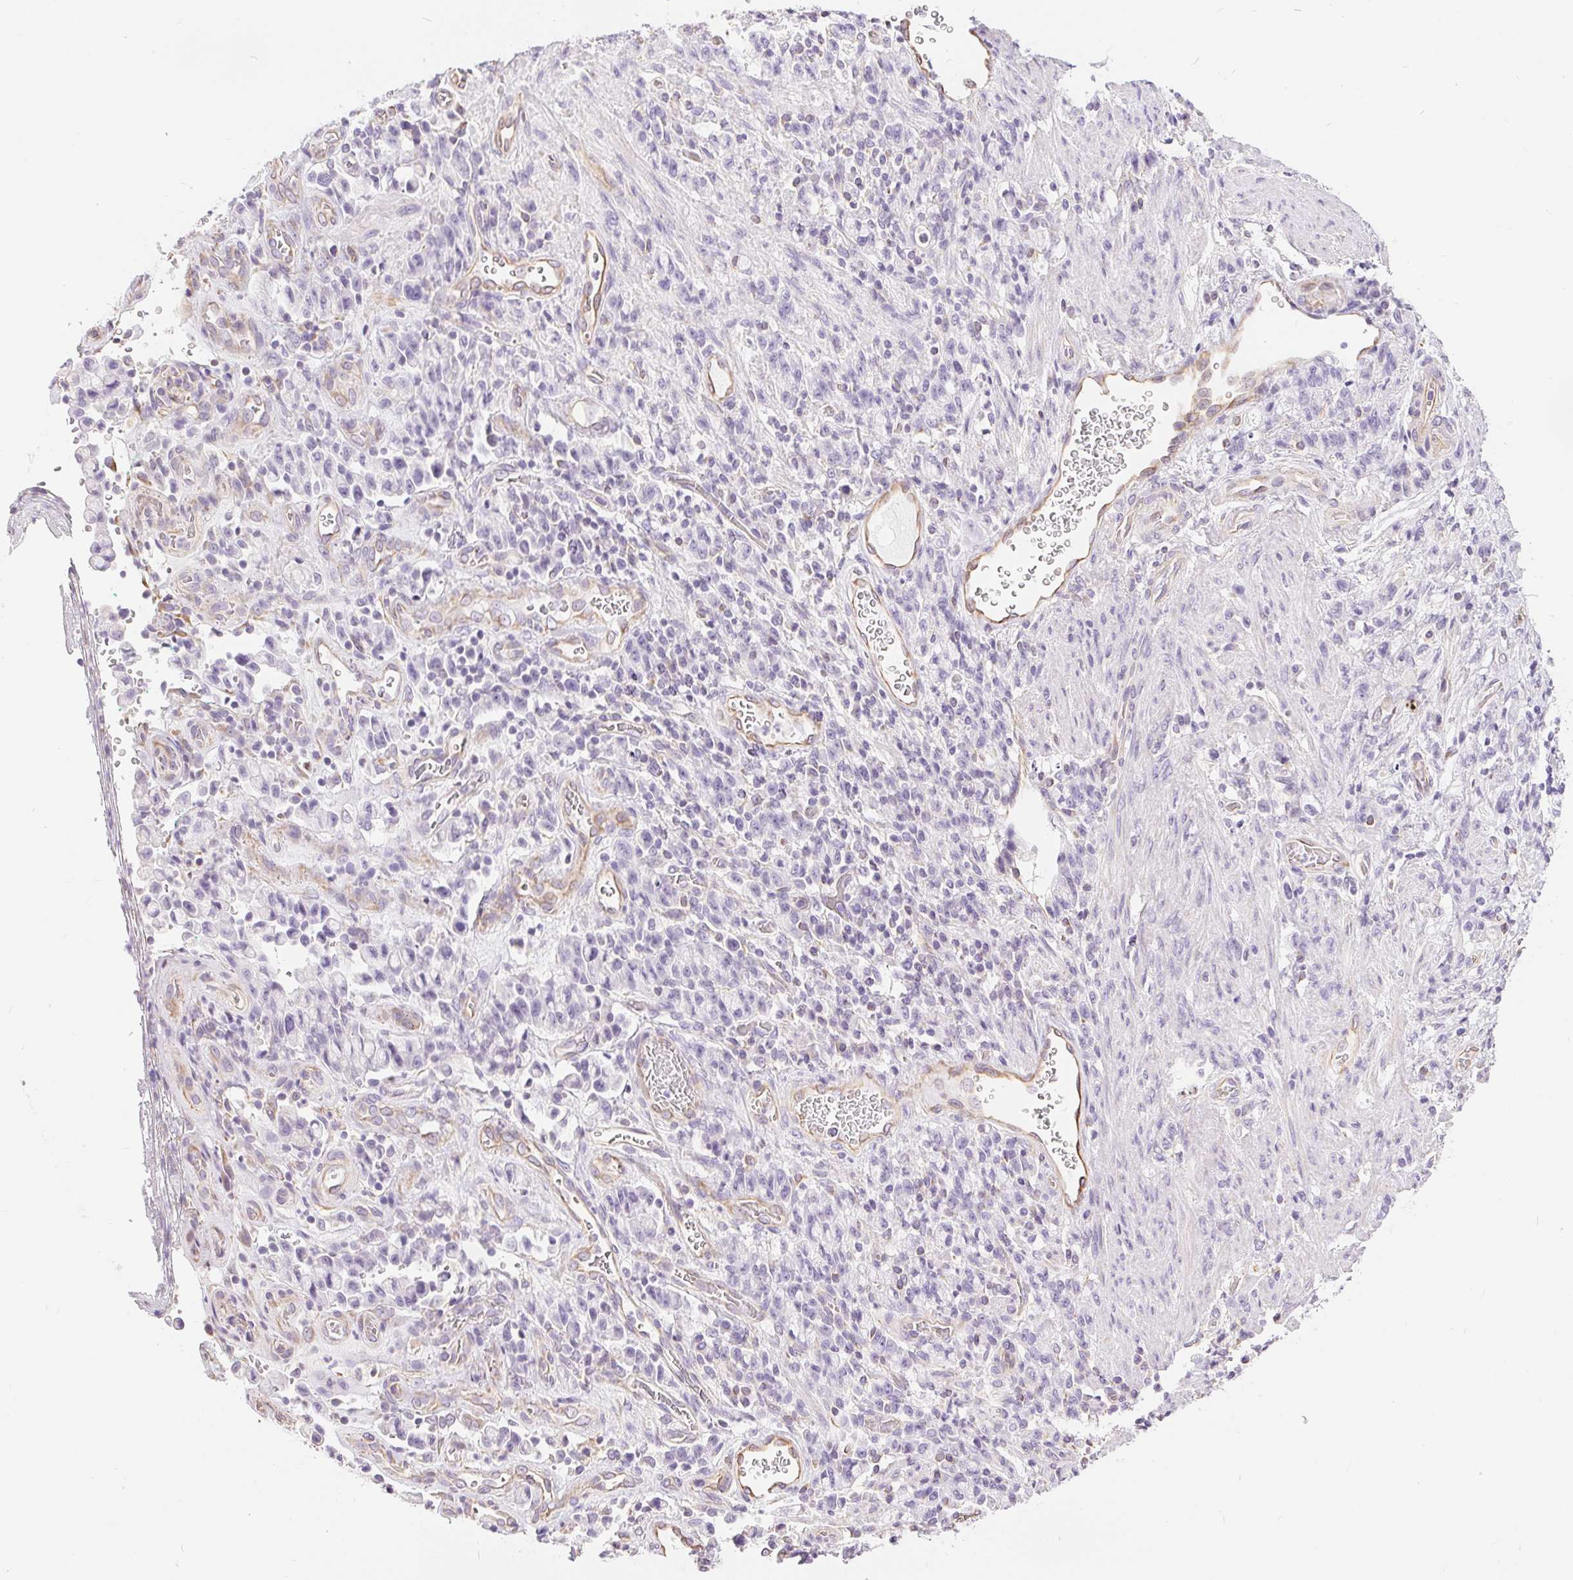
{"staining": {"intensity": "negative", "quantity": "none", "location": "none"}, "tissue": "stomach cancer", "cell_type": "Tumor cells", "image_type": "cancer", "snomed": [{"axis": "morphology", "description": "Adenocarcinoma, NOS"}, {"axis": "topography", "description": "Stomach"}], "caption": "The micrograph shows no significant staining in tumor cells of adenocarcinoma (stomach).", "gene": "GFAP", "patient": {"sex": "male", "age": 77}}